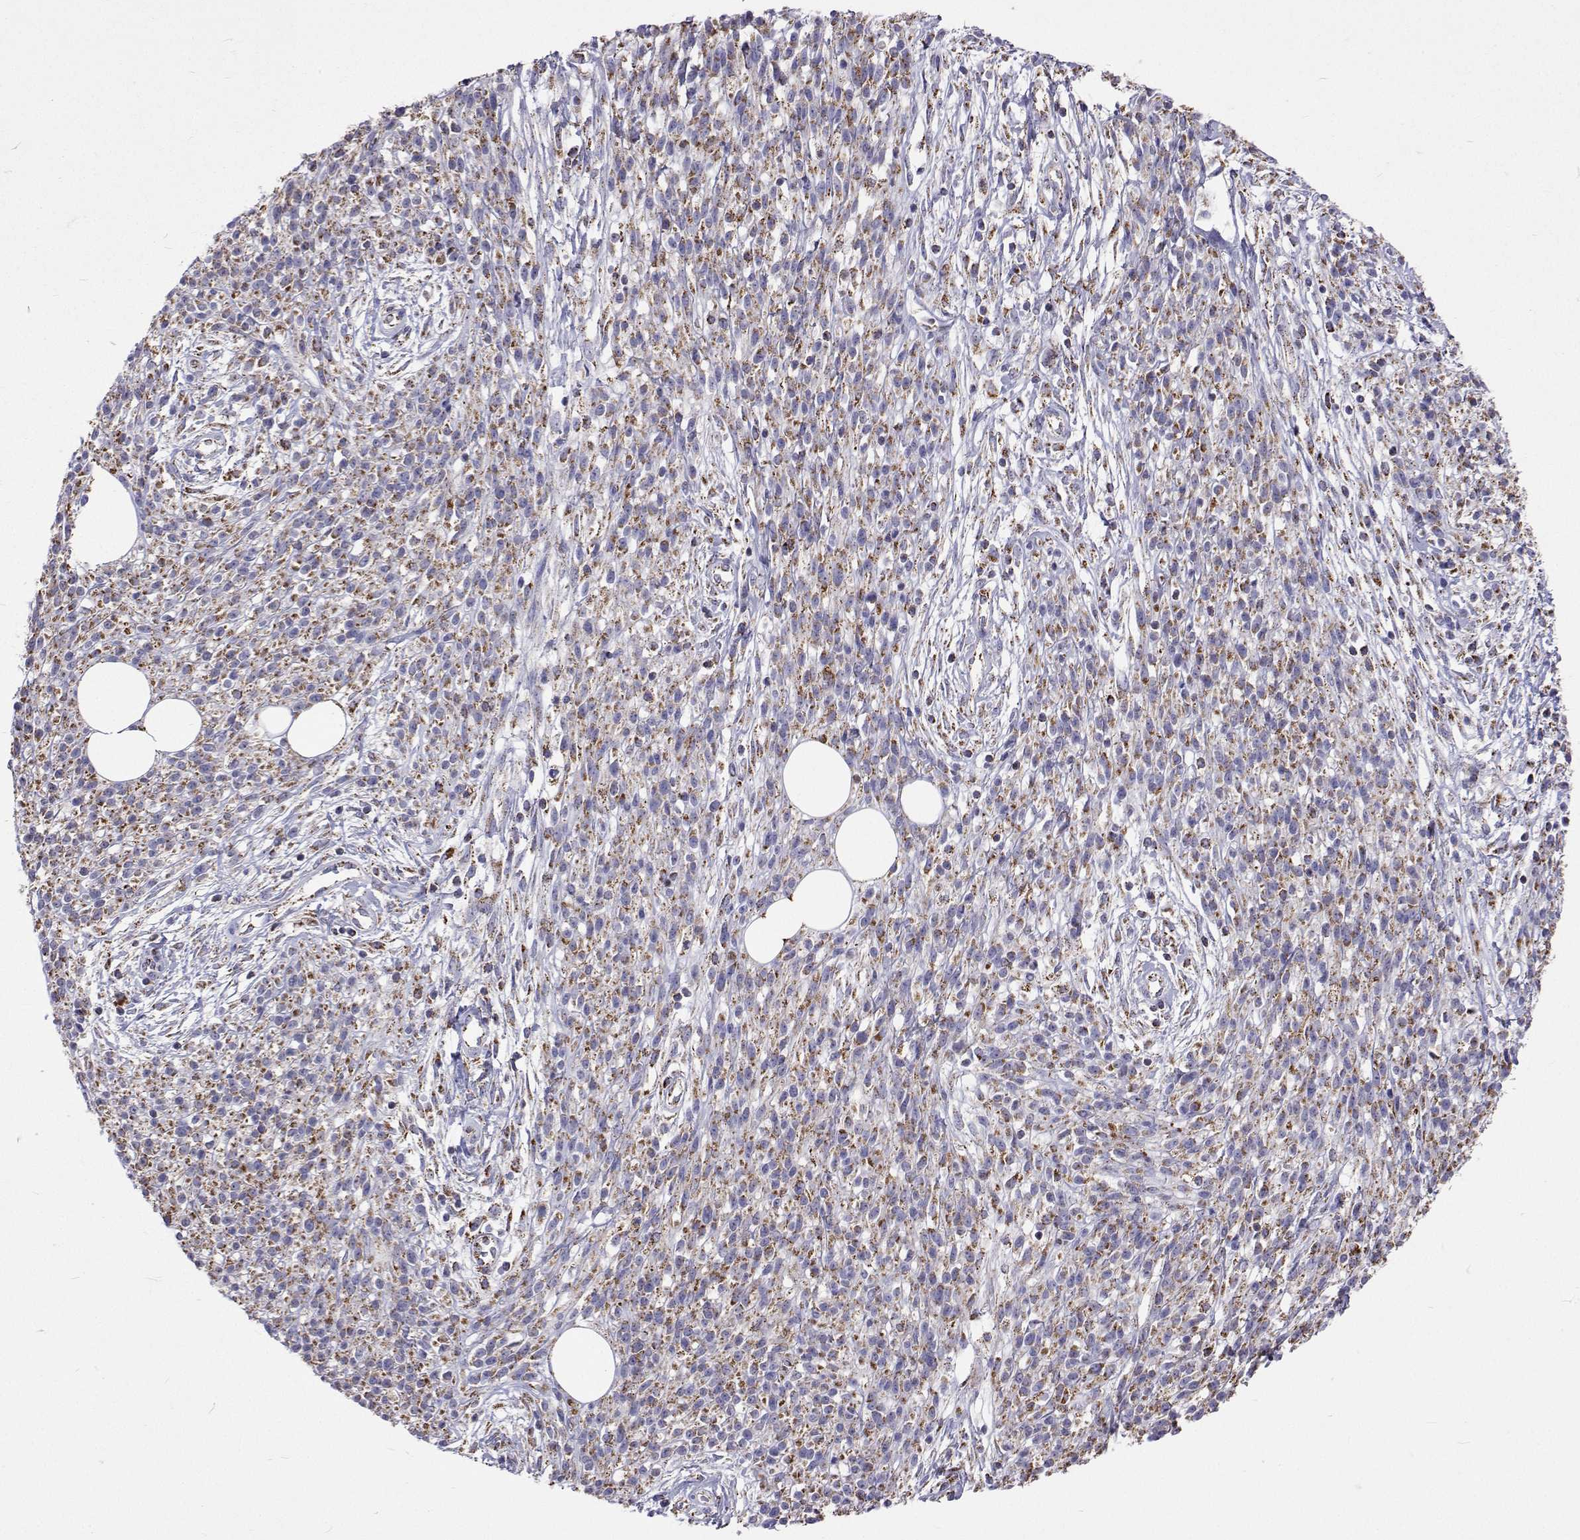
{"staining": {"intensity": "strong", "quantity": "25%-75%", "location": "cytoplasmic/membranous"}, "tissue": "melanoma", "cell_type": "Tumor cells", "image_type": "cancer", "snomed": [{"axis": "morphology", "description": "Malignant melanoma, NOS"}, {"axis": "topography", "description": "Skin"}, {"axis": "topography", "description": "Skin of trunk"}], "caption": "A histopathology image showing strong cytoplasmic/membranous positivity in approximately 25%-75% of tumor cells in malignant melanoma, as visualized by brown immunohistochemical staining.", "gene": "MCCC2", "patient": {"sex": "male", "age": 74}}